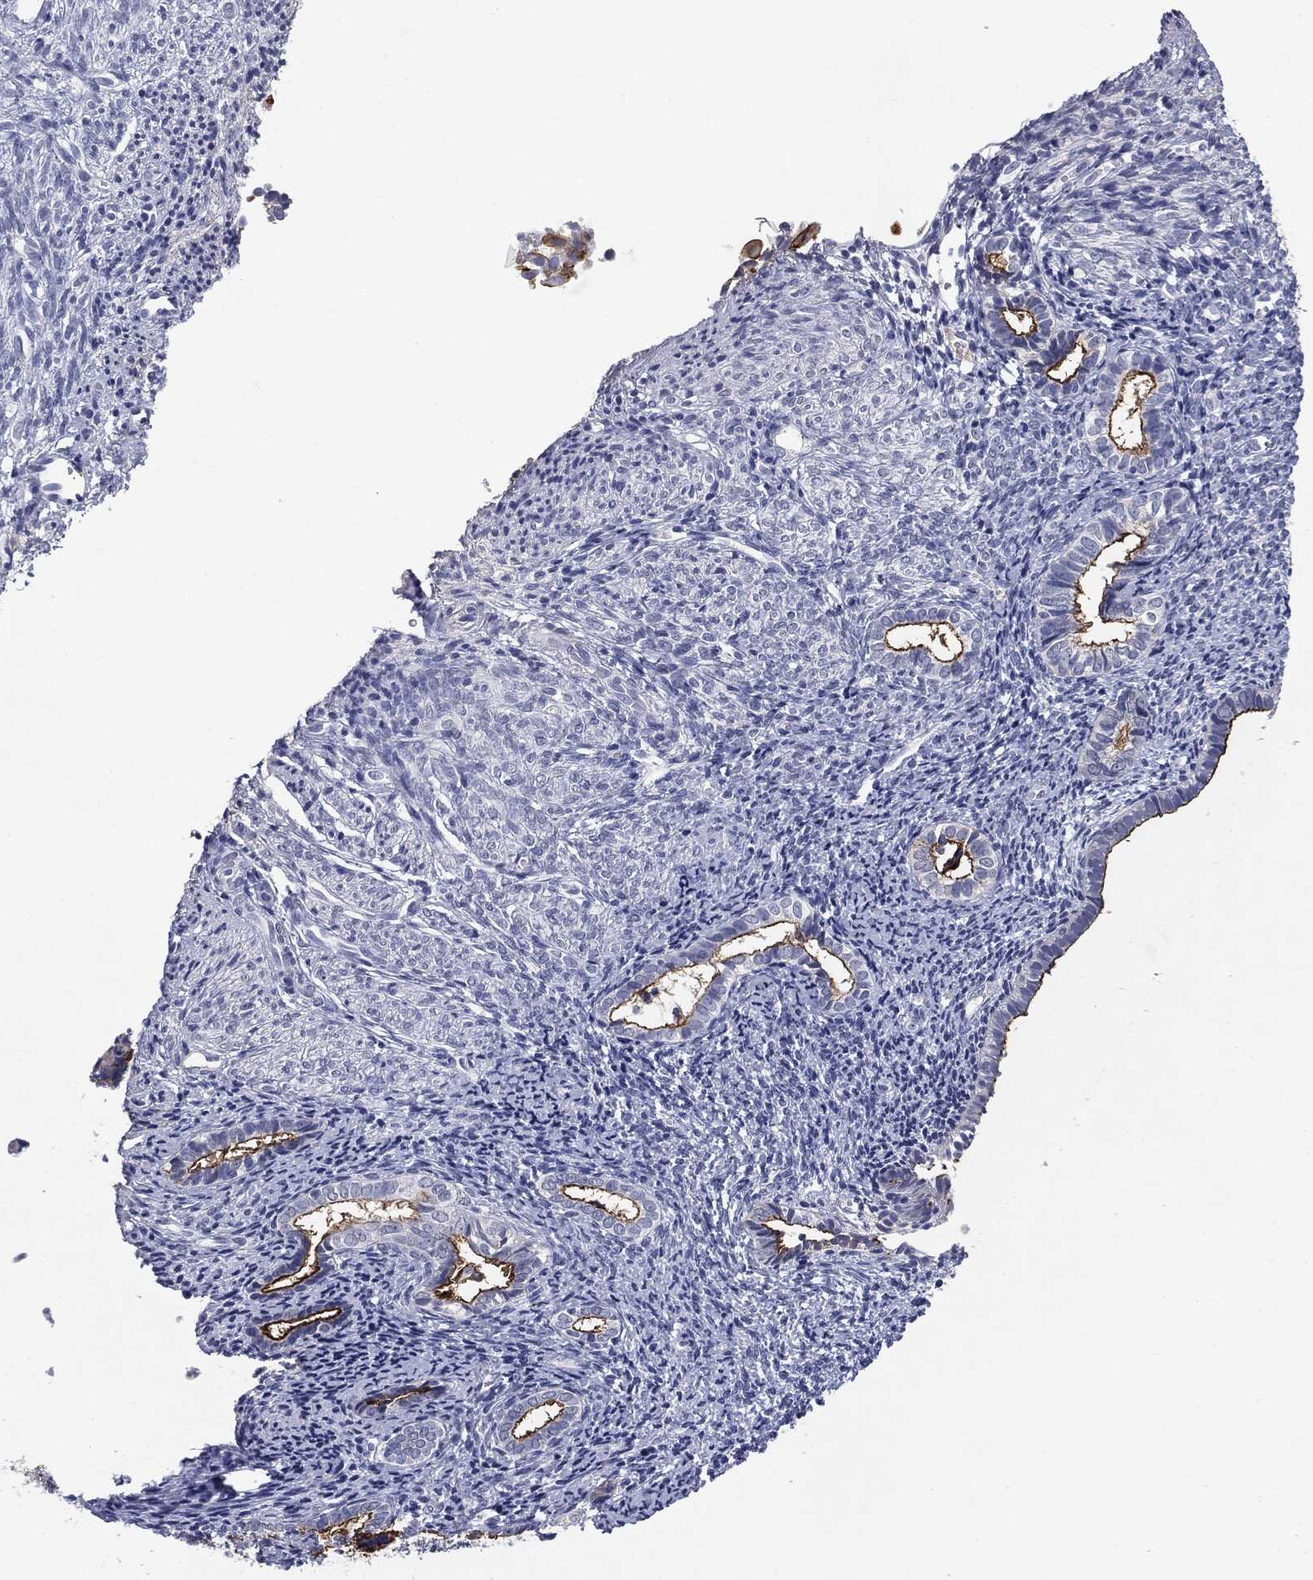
{"staining": {"intensity": "strong", "quantity": "<25%", "location": "cytoplasmic/membranous"}, "tissue": "endometrial cancer", "cell_type": "Tumor cells", "image_type": "cancer", "snomed": [{"axis": "morphology", "description": "Adenocarcinoma, NOS"}, {"axis": "topography", "description": "Endometrium"}], "caption": "Strong cytoplasmic/membranous protein positivity is present in approximately <25% of tumor cells in endometrial cancer. (Brightfield microscopy of DAB IHC at high magnification).", "gene": "MUC1", "patient": {"sex": "female", "age": 56}}